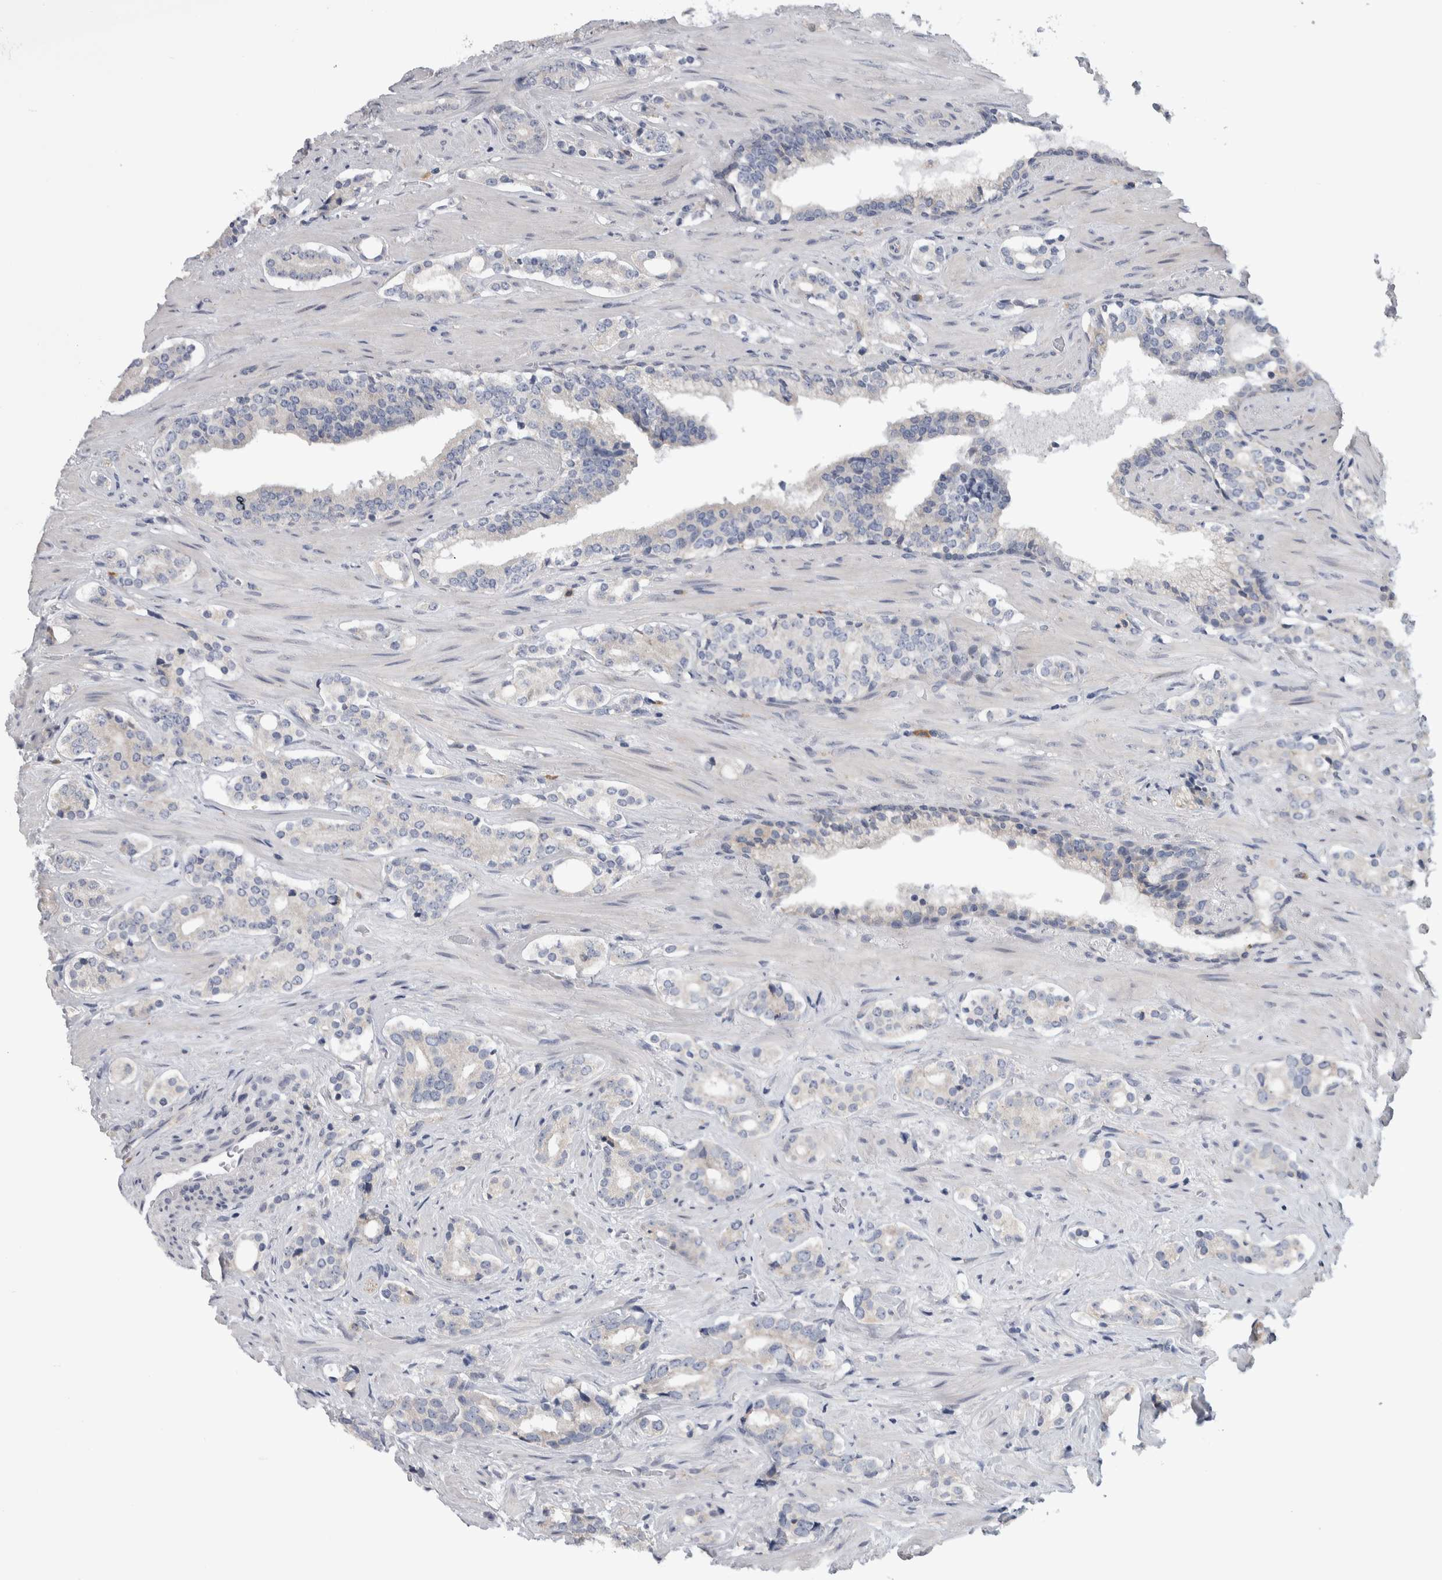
{"staining": {"intensity": "negative", "quantity": "none", "location": "none"}, "tissue": "prostate cancer", "cell_type": "Tumor cells", "image_type": "cancer", "snomed": [{"axis": "morphology", "description": "Adenocarcinoma, High grade"}, {"axis": "topography", "description": "Prostate"}], "caption": "A high-resolution image shows immunohistochemistry (IHC) staining of adenocarcinoma (high-grade) (prostate), which shows no significant expression in tumor cells.", "gene": "IBTK", "patient": {"sex": "male", "age": 71}}